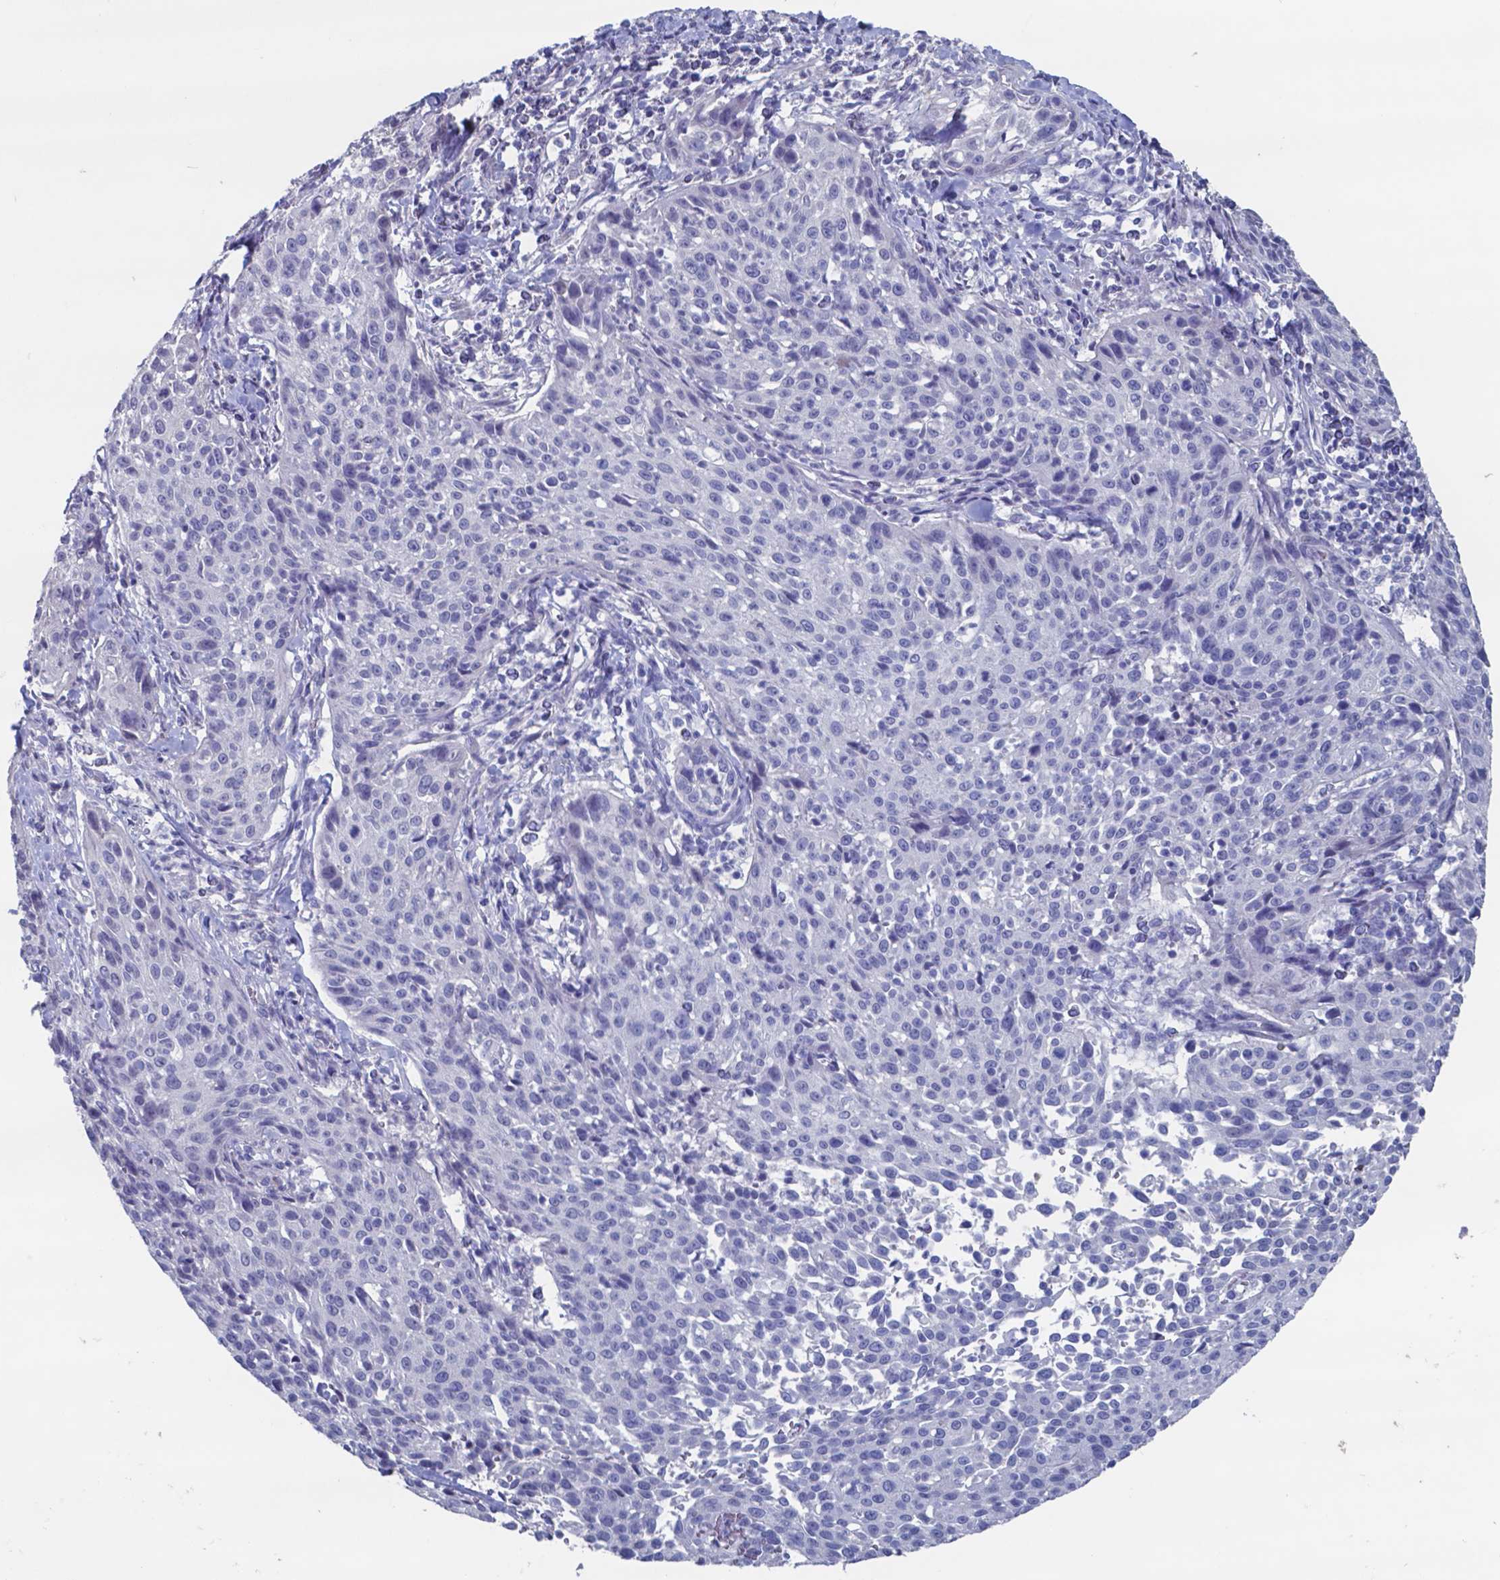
{"staining": {"intensity": "negative", "quantity": "none", "location": "none"}, "tissue": "cervical cancer", "cell_type": "Tumor cells", "image_type": "cancer", "snomed": [{"axis": "morphology", "description": "Squamous cell carcinoma, NOS"}, {"axis": "topography", "description": "Cervix"}], "caption": "Cervical cancer (squamous cell carcinoma) stained for a protein using immunohistochemistry exhibits no positivity tumor cells.", "gene": "TTR", "patient": {"sex": "female", "age": 26}}